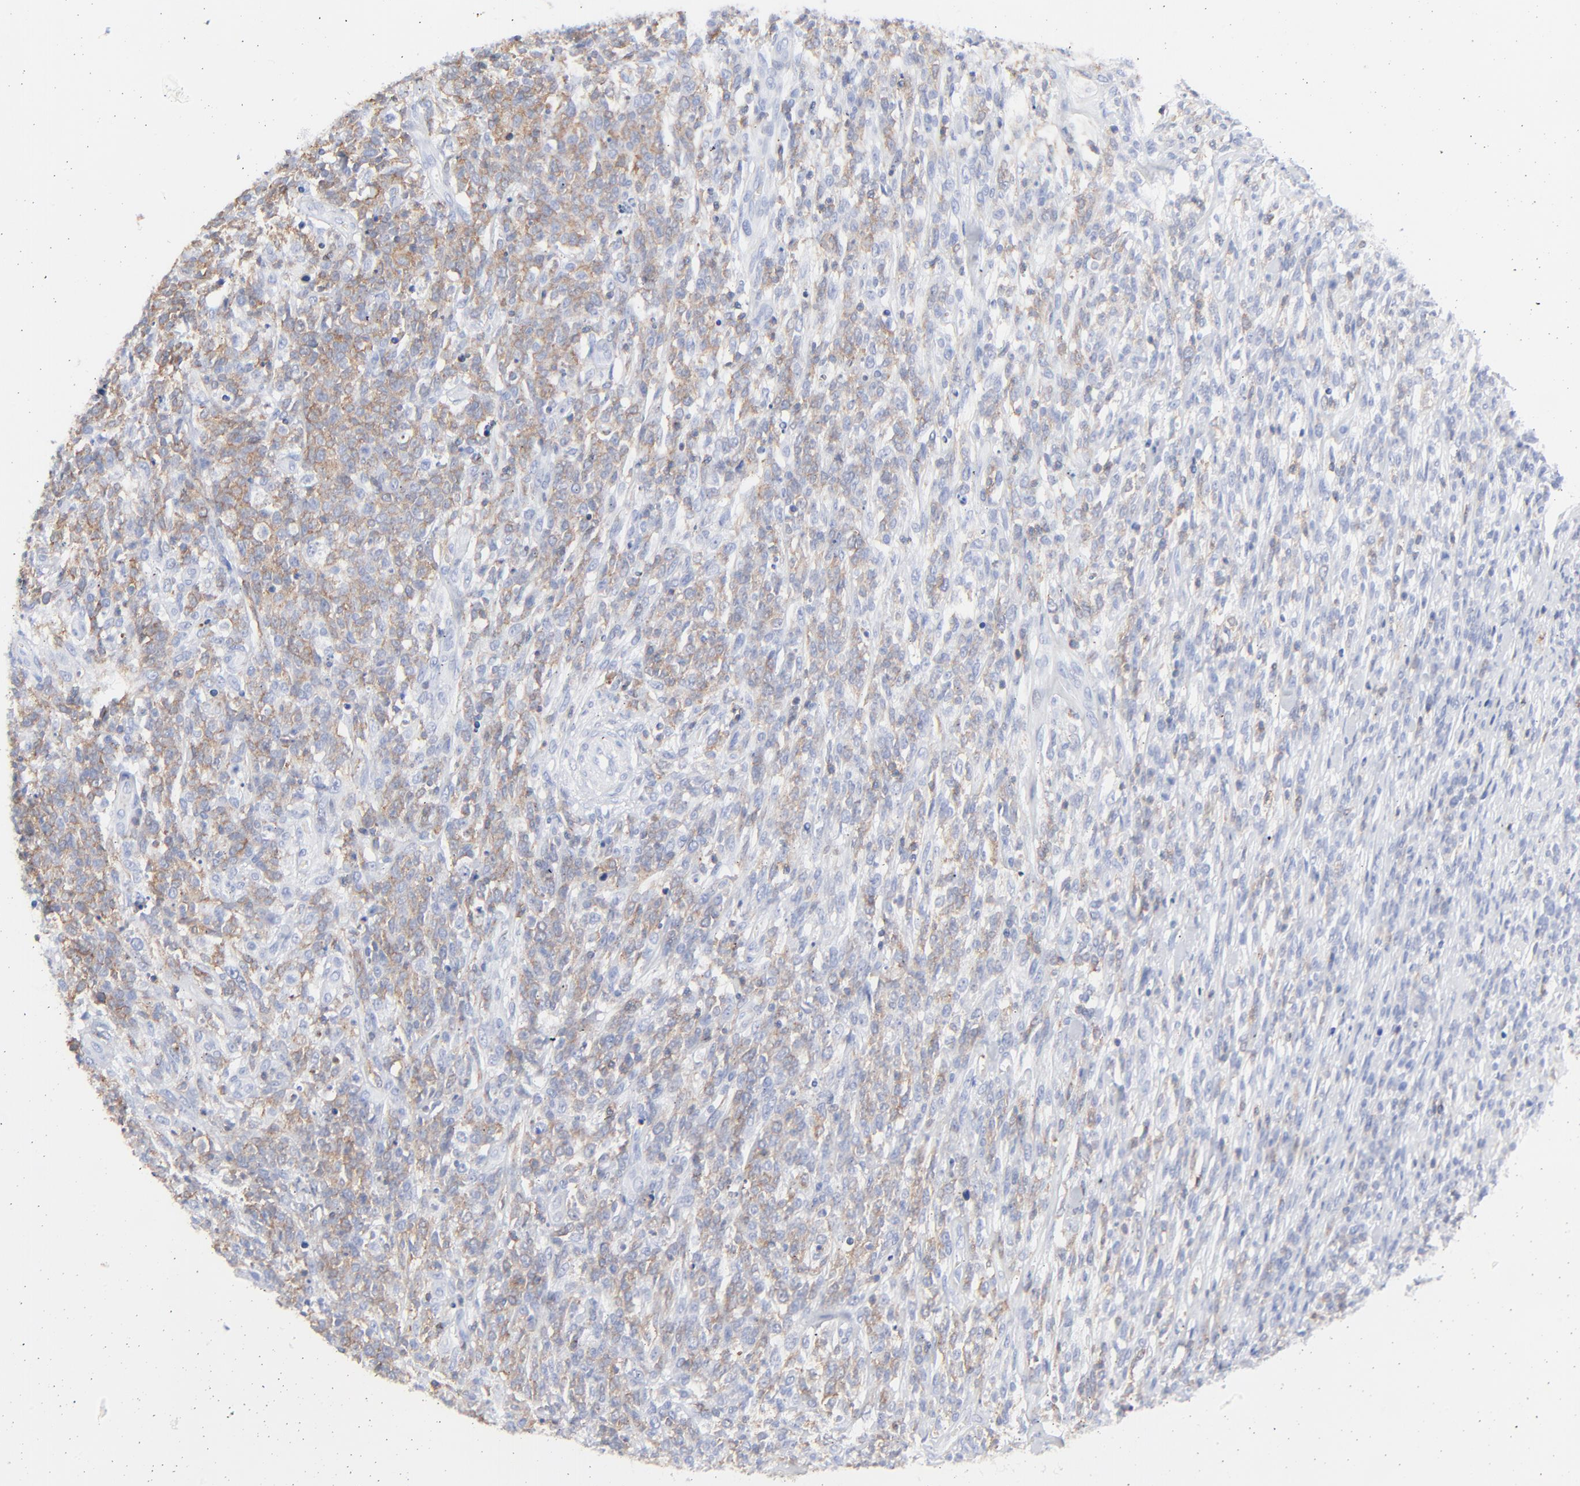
{"staining": {"intensity": "moderate", "quantity": "<25%", "location": "cytoplasmic/membranous"}, "tissue": "lymphoma", "cell_type": "Tumor cells", "image_type": "cancer", "snomed": [{"axis": "morphology", "description": "Malignant lymphoma, non-Hodgkin's type, High grade"}, {"axis": "topography", "description": "Lymph node"}], "caption": "This histopathology image shows lymphoma stained with immunohistochemistry (IHC) to label a protein in brown. The cytoplasmic/membranous of tumor cells show moderate positivity for the protein. Nuclei are counter-stained blue.", "gene": "LCK", "patient": {"sex": "female", "age": 73}}